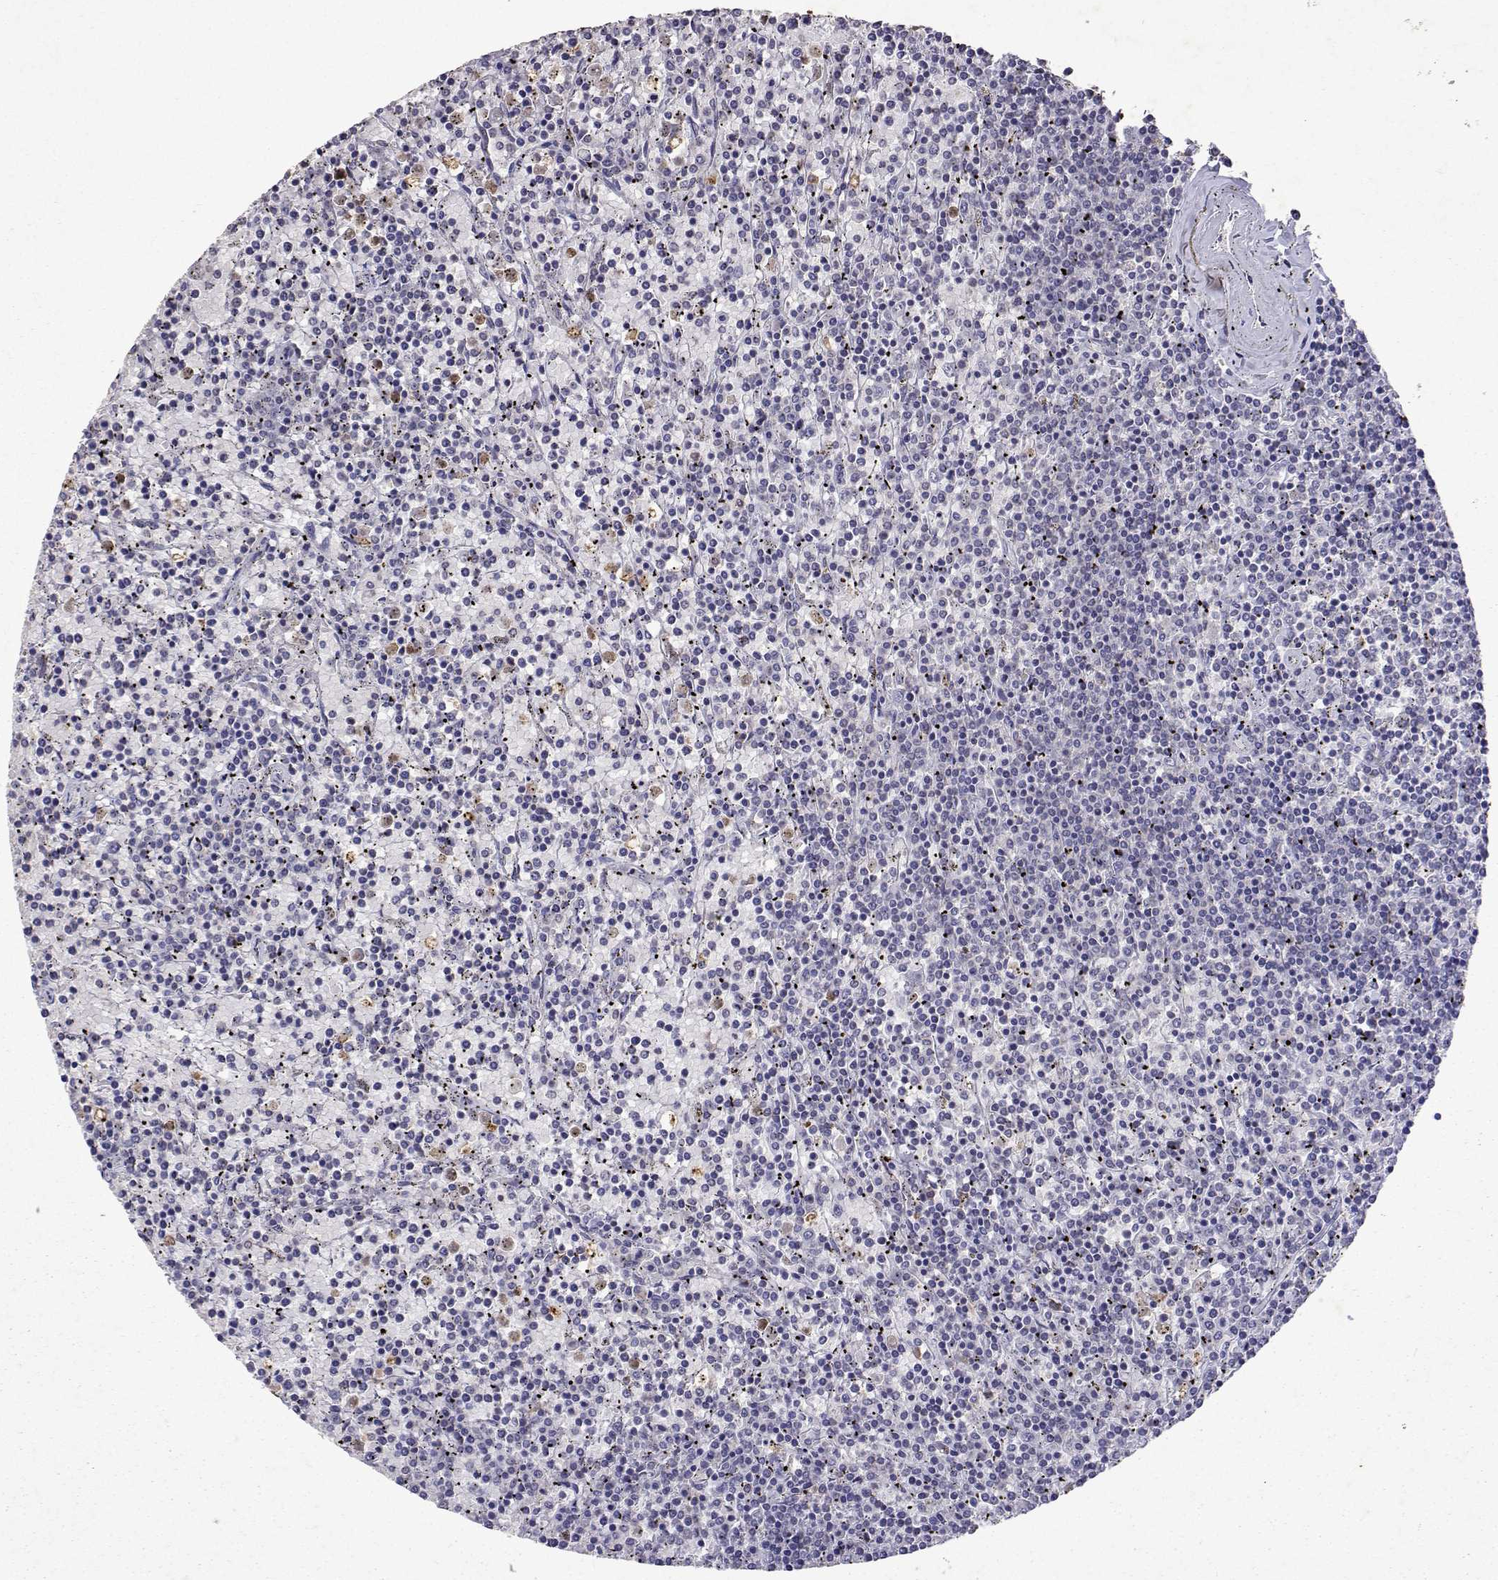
{"staining": {"intensity": "weak", "quantity": "25%-75%", "location": "cytoplasmic/membranous"}, "tissue": "lymphoma", "cell_type": "Tumor cells", "image_type": "cancer", "snomed": [{"axis": "morphology", "description": "Malignant lymphoma, non-Hodgkin's type, Low grade"}, {"axis": "topography", "description": "Spleen"}], "caption": "Immunohistochemistry (IHC) staining of lymphoma, which displays low levels of weak cytoplasmic/membranous positivity in about 25%-75% of tumor cells indicating weak cytoplasmic/membranous protein expression. The staining was performed using DAB (3,3'-diaminobenzidine) (brown) for protein detection and nuclei were counterstained in hematoxylin (blue).", "gene": "APAF1", "patient": {"sex": "female", "age": 77}}